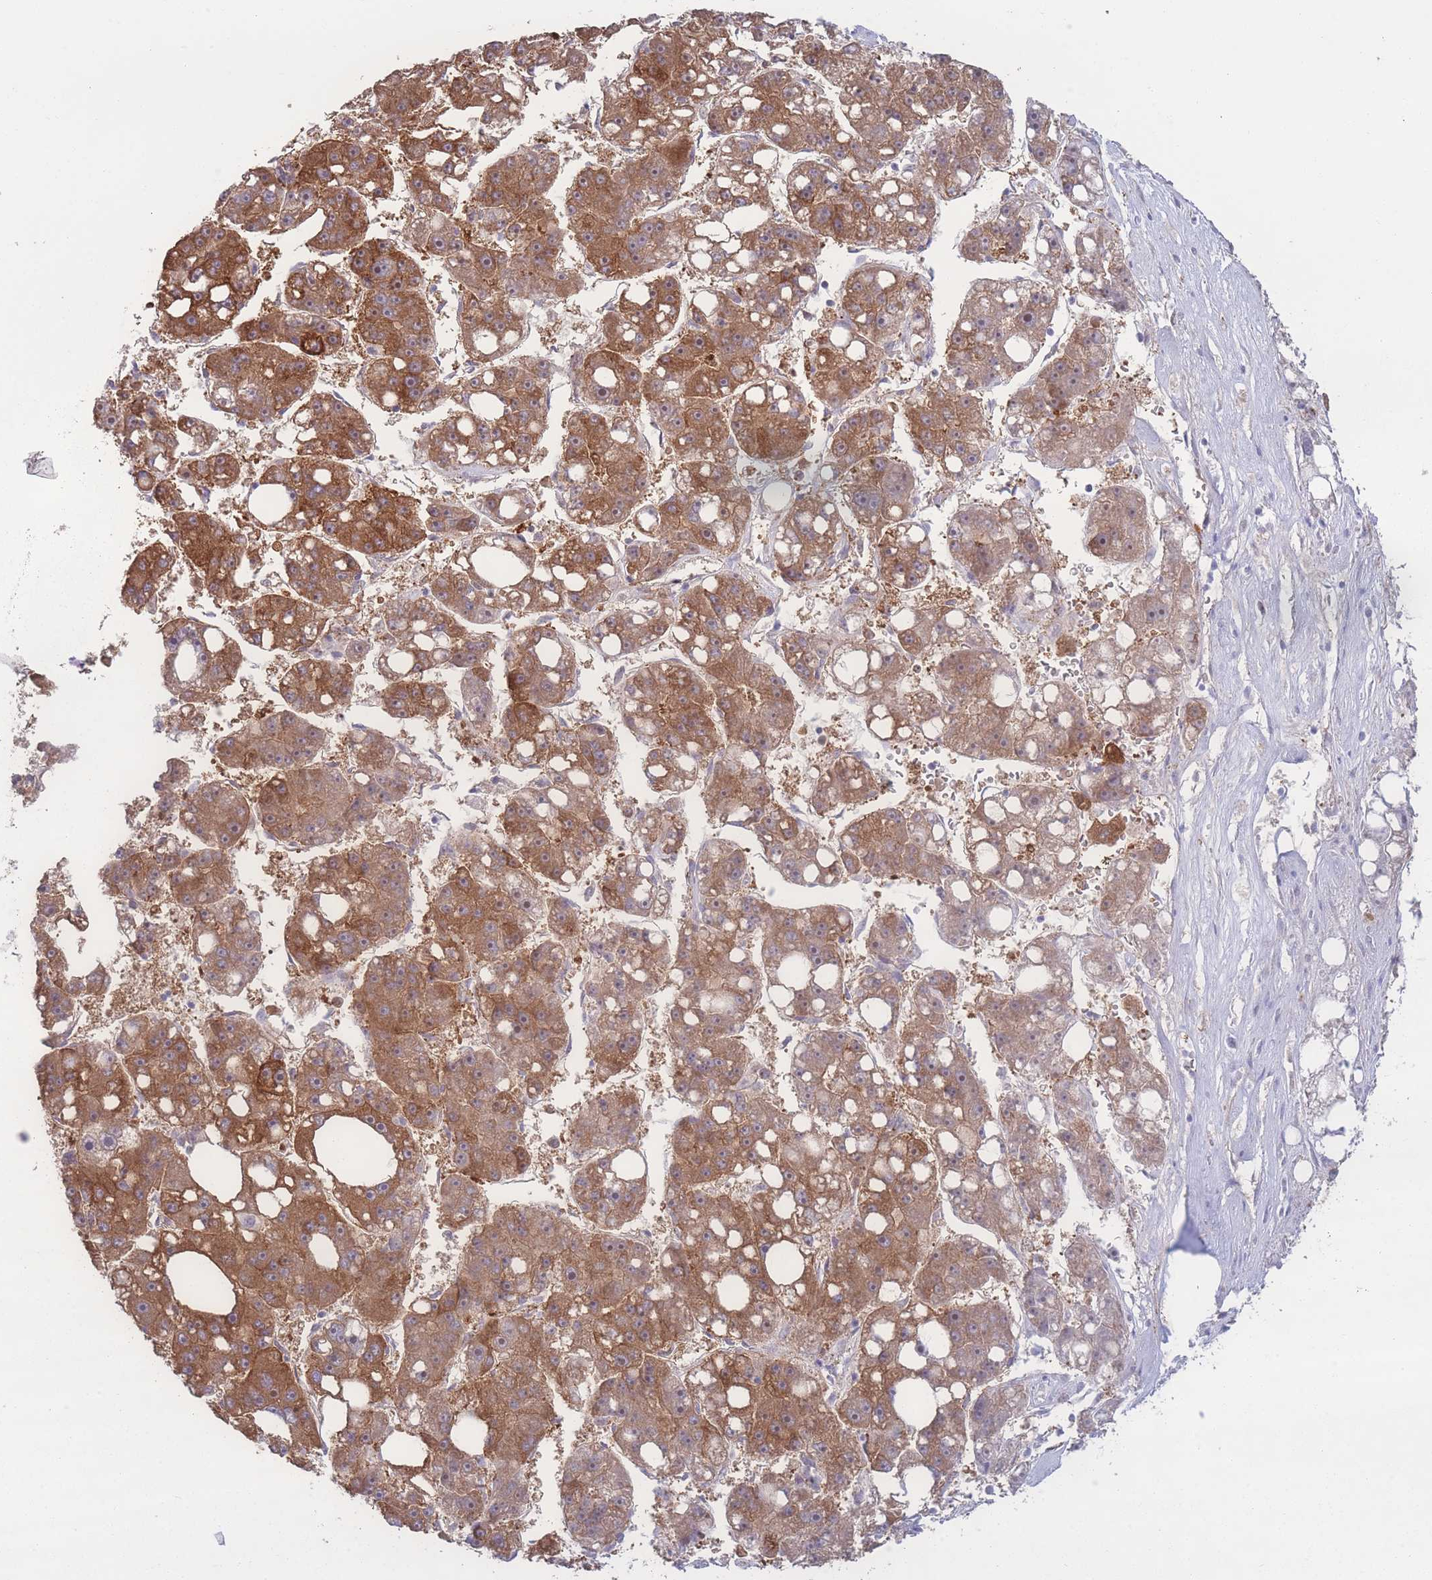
{"staining": {"intensity": "strong", "quantity": ">75%", "location": "cytoplasmic/membranous"}, "tissue": "liver cancer", "cell_type": "Tumor cells", "image_type": "cancer", "snomed": [{"axis": "morphology", "description": "Carcinoma, Hepatocellular, NOS"}, {"axis": "topography", "description": "Liver"}], "caption": "A high amount of strong cytoplasmic/membranous expression is seen in approximately >75% of tumor cells in liver cancer (hepatocellular carcinoma) tissue.", "gene": "STEAP3", "patient": {"sex": "female", "age": 61}}